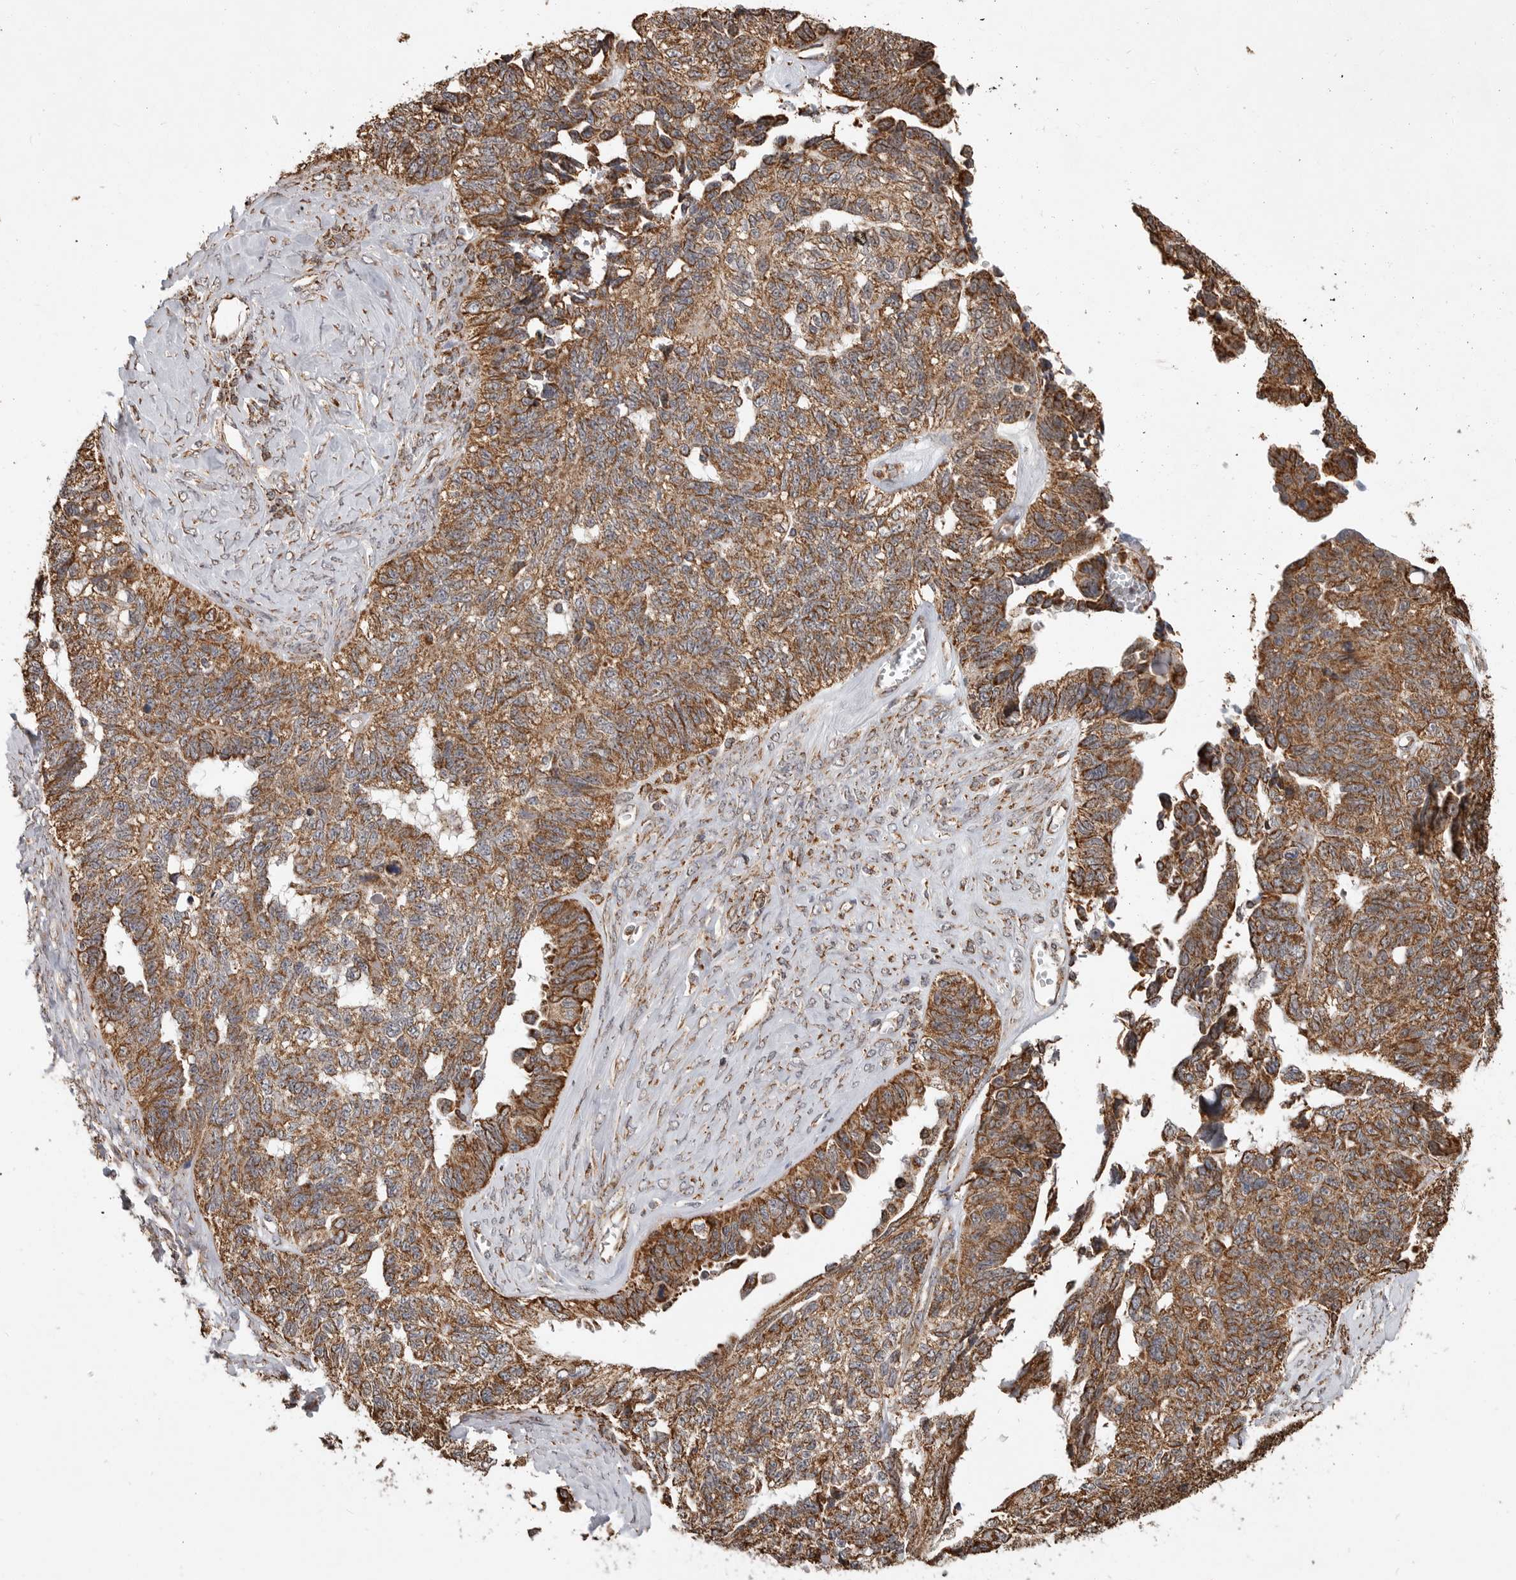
{"staining": {"intensity": "strong", "quantity": ">75%", "location": "cytoplasmic/membranous"}, "tissue": "ovarian cancer", "cell_type": "Tumor cells", "image_type": "cancer", "snomed": [{"axis": "morphology", "description": "Cystadenocarcinoma, serous, NOS"}, {"axis": "topography", "description": "Ovary"}], "caption": "Human serous cystadenocarcinoma (ovarian) stained for a protein (brown) reveals strong cytoplasmic/membranous positive staining in approximately >75% of tumor cells.", "gene": "GCNT2", "patient": {"sex": "female", "age": 79}}